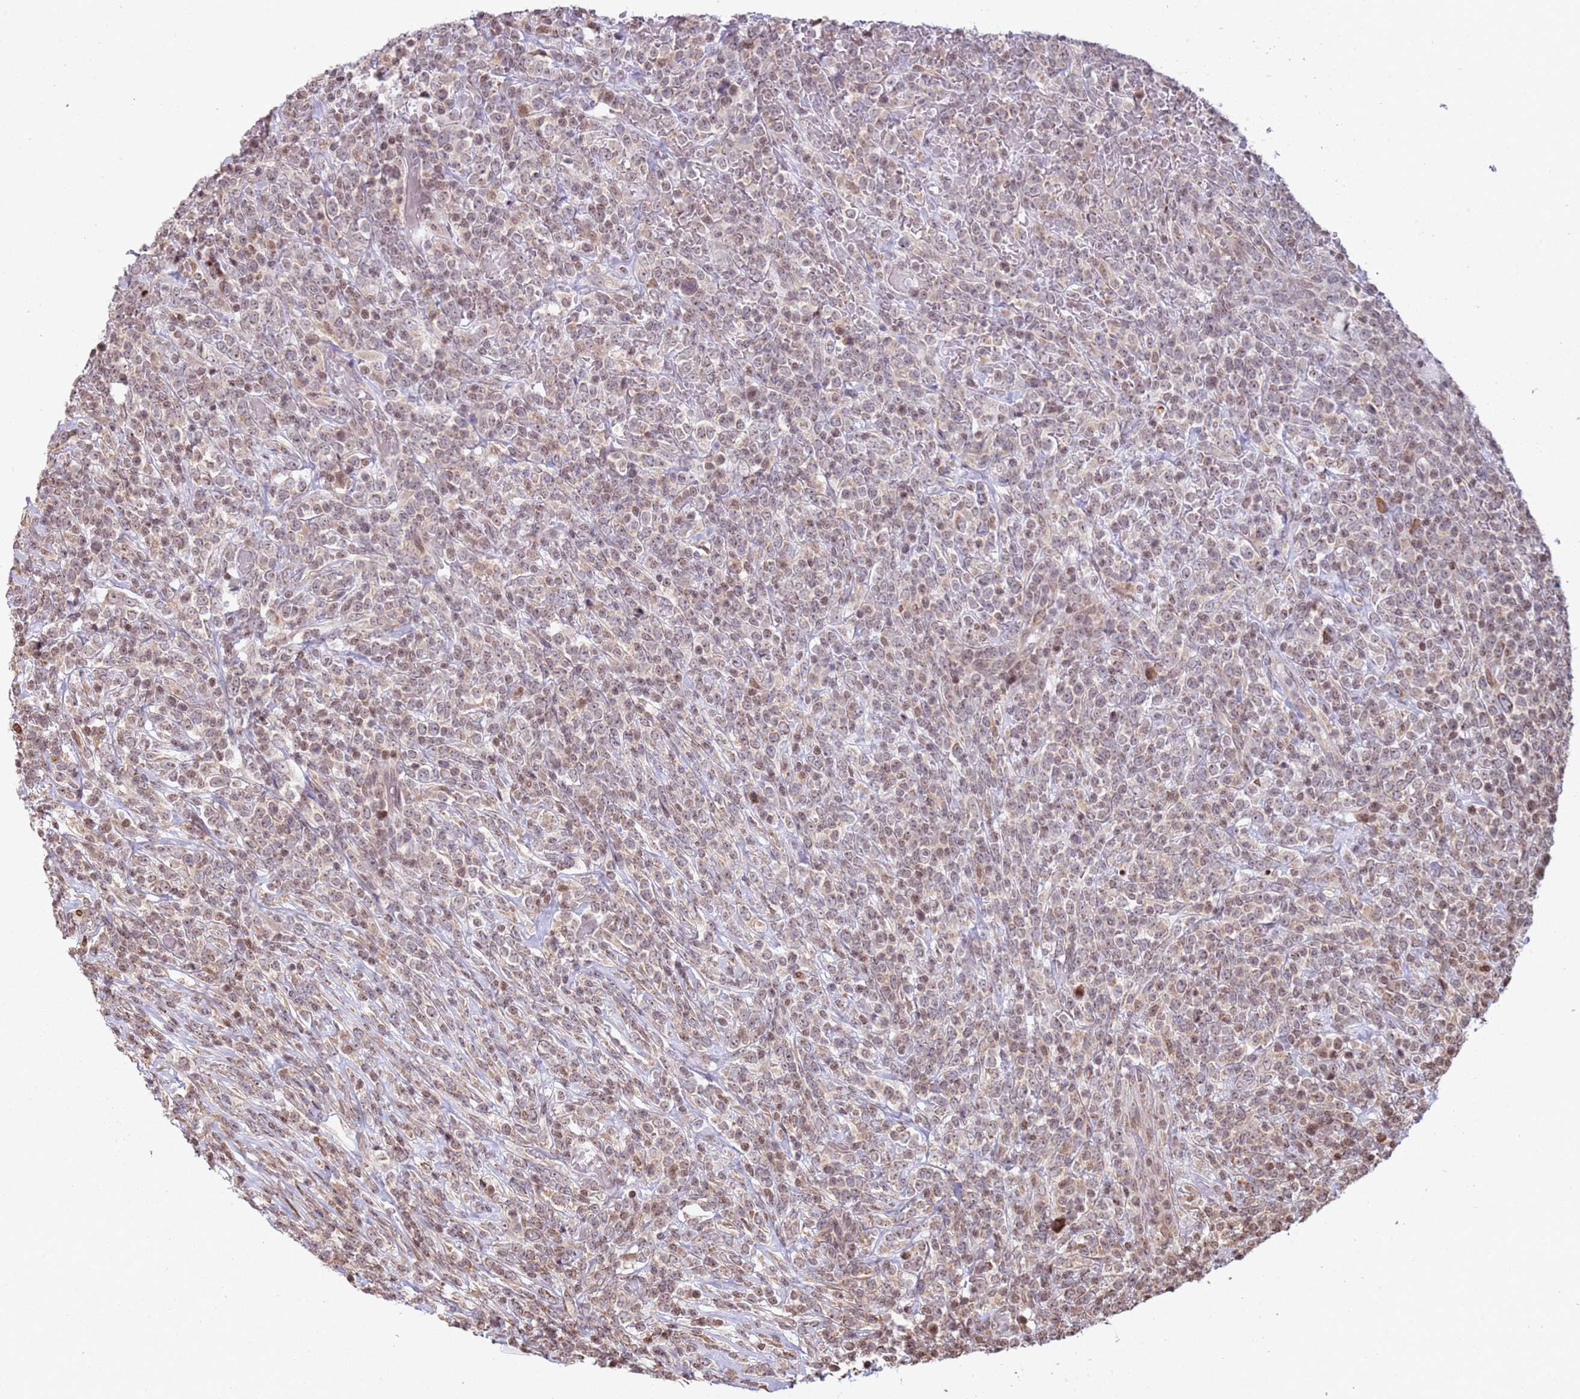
{"staining": {"intensity": "weak", "quantity": "25%-75%", "location": "cytoplasmic/membranous,nuclear"}, "tissue": "lymphoma", "cell_type": "Tumor cells", "image_type": "cancer", "snomed": [{"axis": "morphology", "description": "Malignant lymphoma, non-Hodgkin's type, High grade"}, {"axis": "topography", "description": "Colon"}], "caption": "Approximately 25%-75% of tumor cells in human malignant lymphoma, non-Hodgkin's type (high-grade) demonstrate weak cytoplasmic/membranous and nuclear protein expression as visualized by brown immunohistochemical staining.", "gene": "SCAF1", "patient": {"sex": "female", "age": 53}}